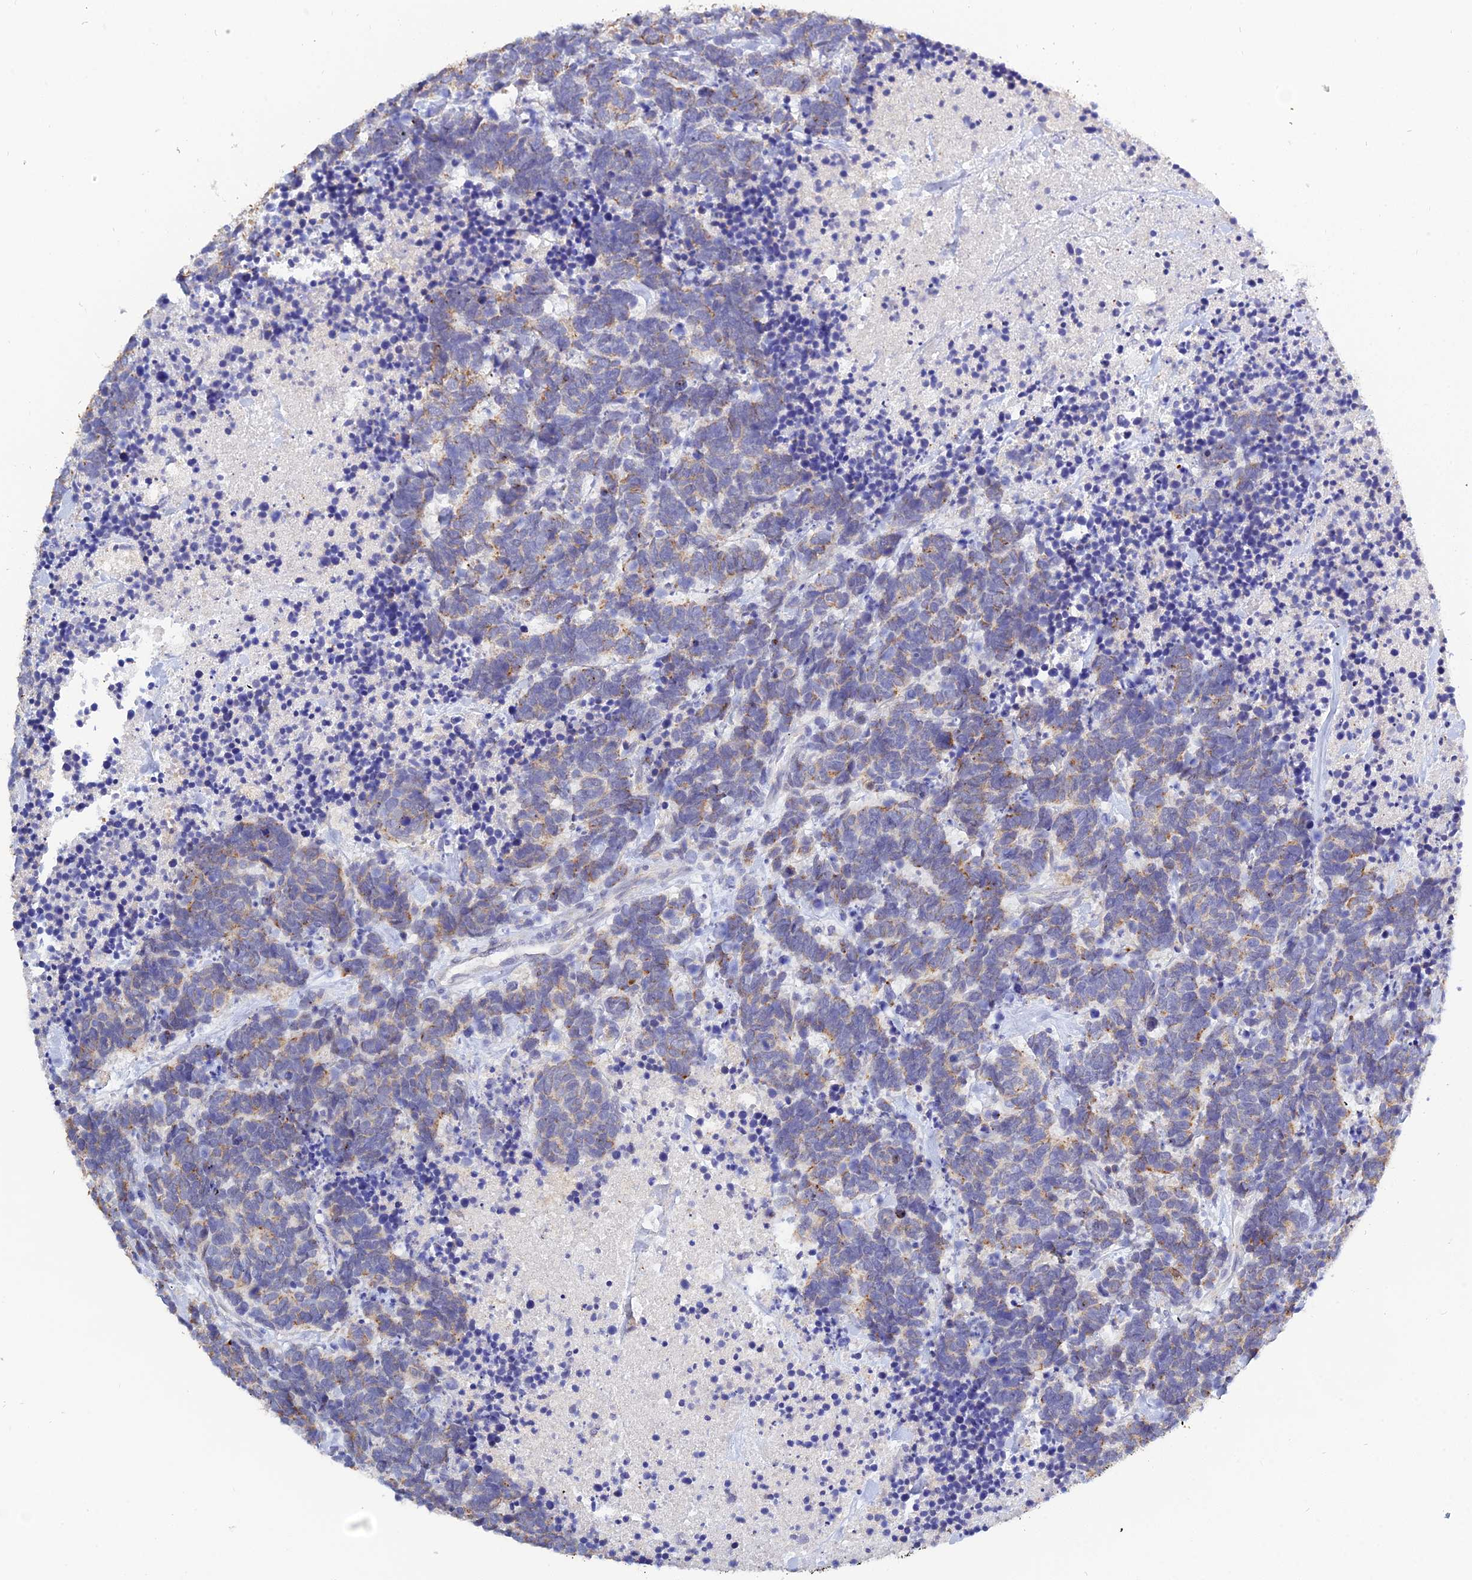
{"staining": {"intensity": "weak", "quantity": "25%-75%", "location": "cytoplasmic/membranous"}, "tissue": "carcinoid", "cell_type": "Tumor cells", "image_type": "cancer", "snomed": [{"axis": "morphology", "description": "Carcinoma, NOS"}, {"axis": "morphology", "description": "Carcinoid, malignant, NOS"}, {"axis": "topography", "description": "Prostate"}], "caption": "Immunohistochemical staining of human malignant carcinoid displays low levels of weak cytoplasmic/membranous protein expression in approximately 25%-75% of tumor cells. (Brightfield microscopy of DAB IHC at high magnification).", "gene": "ZXDA", "patient": {"sex": "male", "age": 57}}